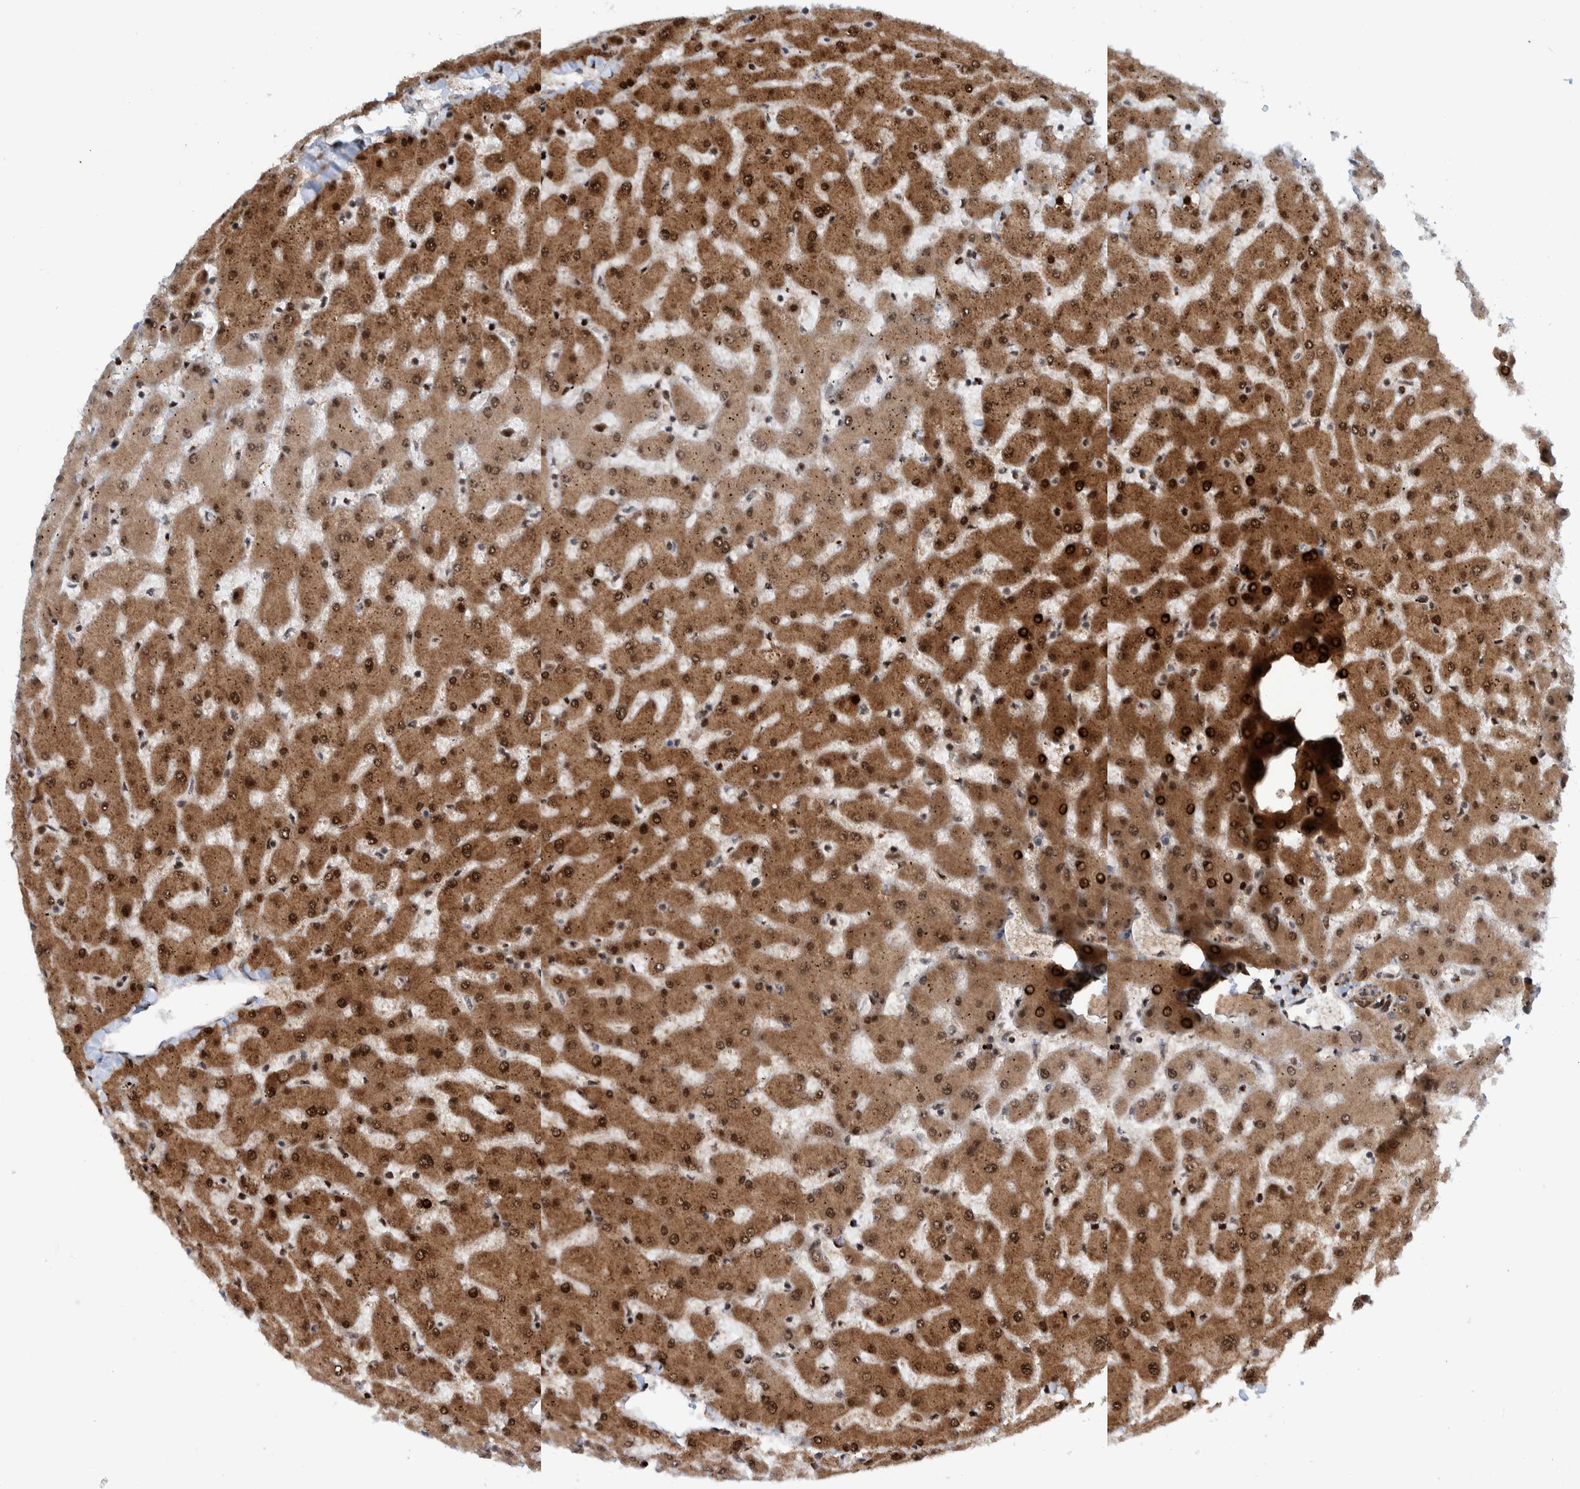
{"staining": {"intensity": "moderate", "quantity": "25%-75%", "location": "cytoplasmic/membranous"}, "tissue": "liver", "cell_type": "Cholangiocytes", "image_type": "normal", "snomed": [{"axis": "morphology", "description": "Normal tissue, NOS"}, {"axis": "topography", "description": "Liver"}], "caption": "Immunohistochemistry (IHC) micrograph of normal liver stained for a protein (brown), which displays medium levels of moderate cytoplasmic/membranous expression in about 25%-75% of cholangiocytes.", "gene": "ZNF366", "patient": {"sex": "female", "age": 63}}